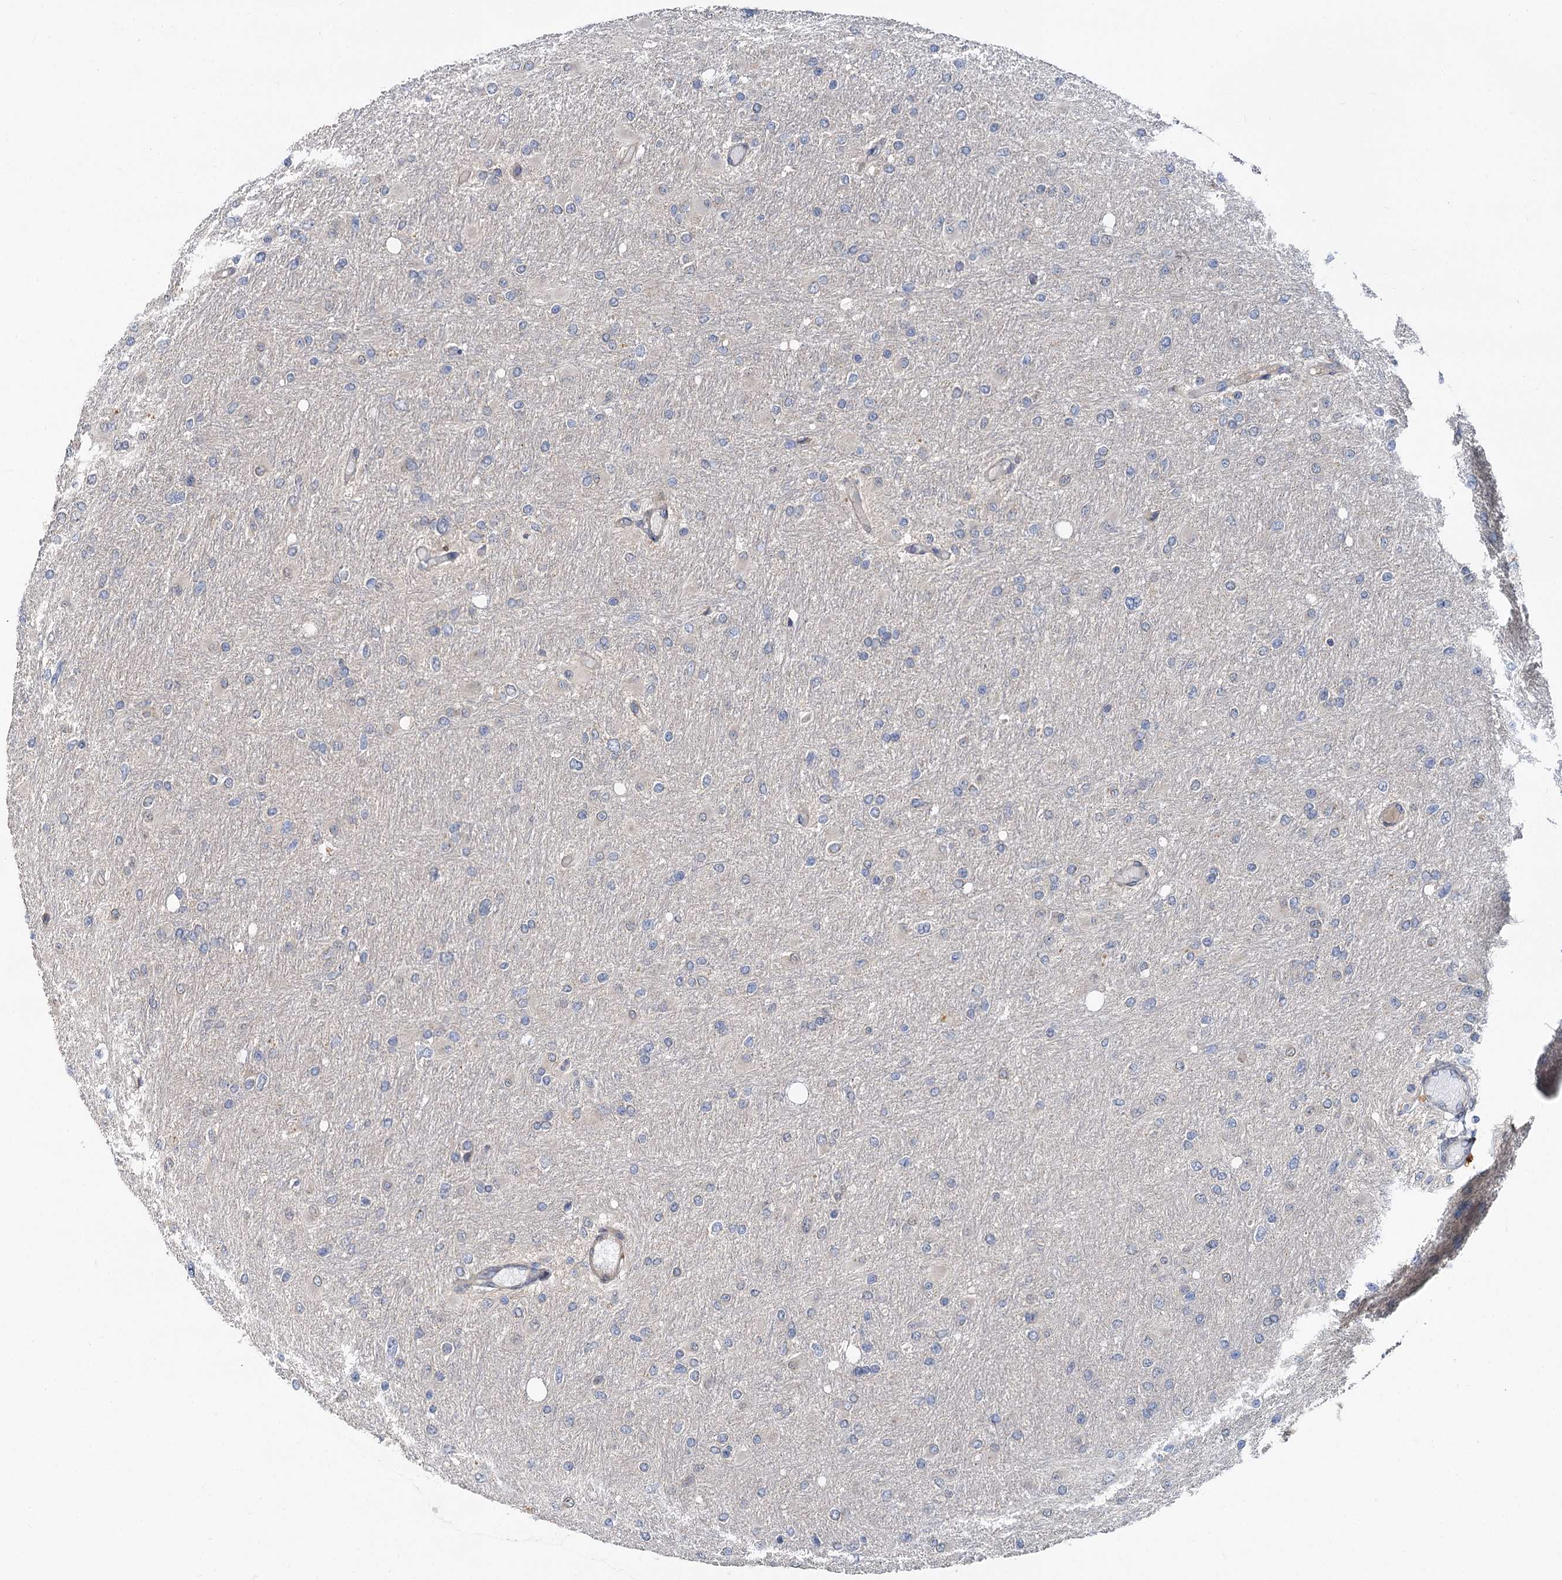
{"staining": {"intensity": "negative", "quantity": "none", "location": "none"}, "tissue": "glioma", "cell_type": "Tumor cells", "image_type": "cancer", "snomed": [{"axis": "morphology", "description": "Glioma, malignant, High grade"}, {"axis": "topography", "description": "Cerebral cortex"}], "caption": "Malignant glioma (high-grade) stained for a protein using IHC shows no staining tumor cells.", "gene": "ZNF324", "patient": {"sex": "female", "age": 36}}